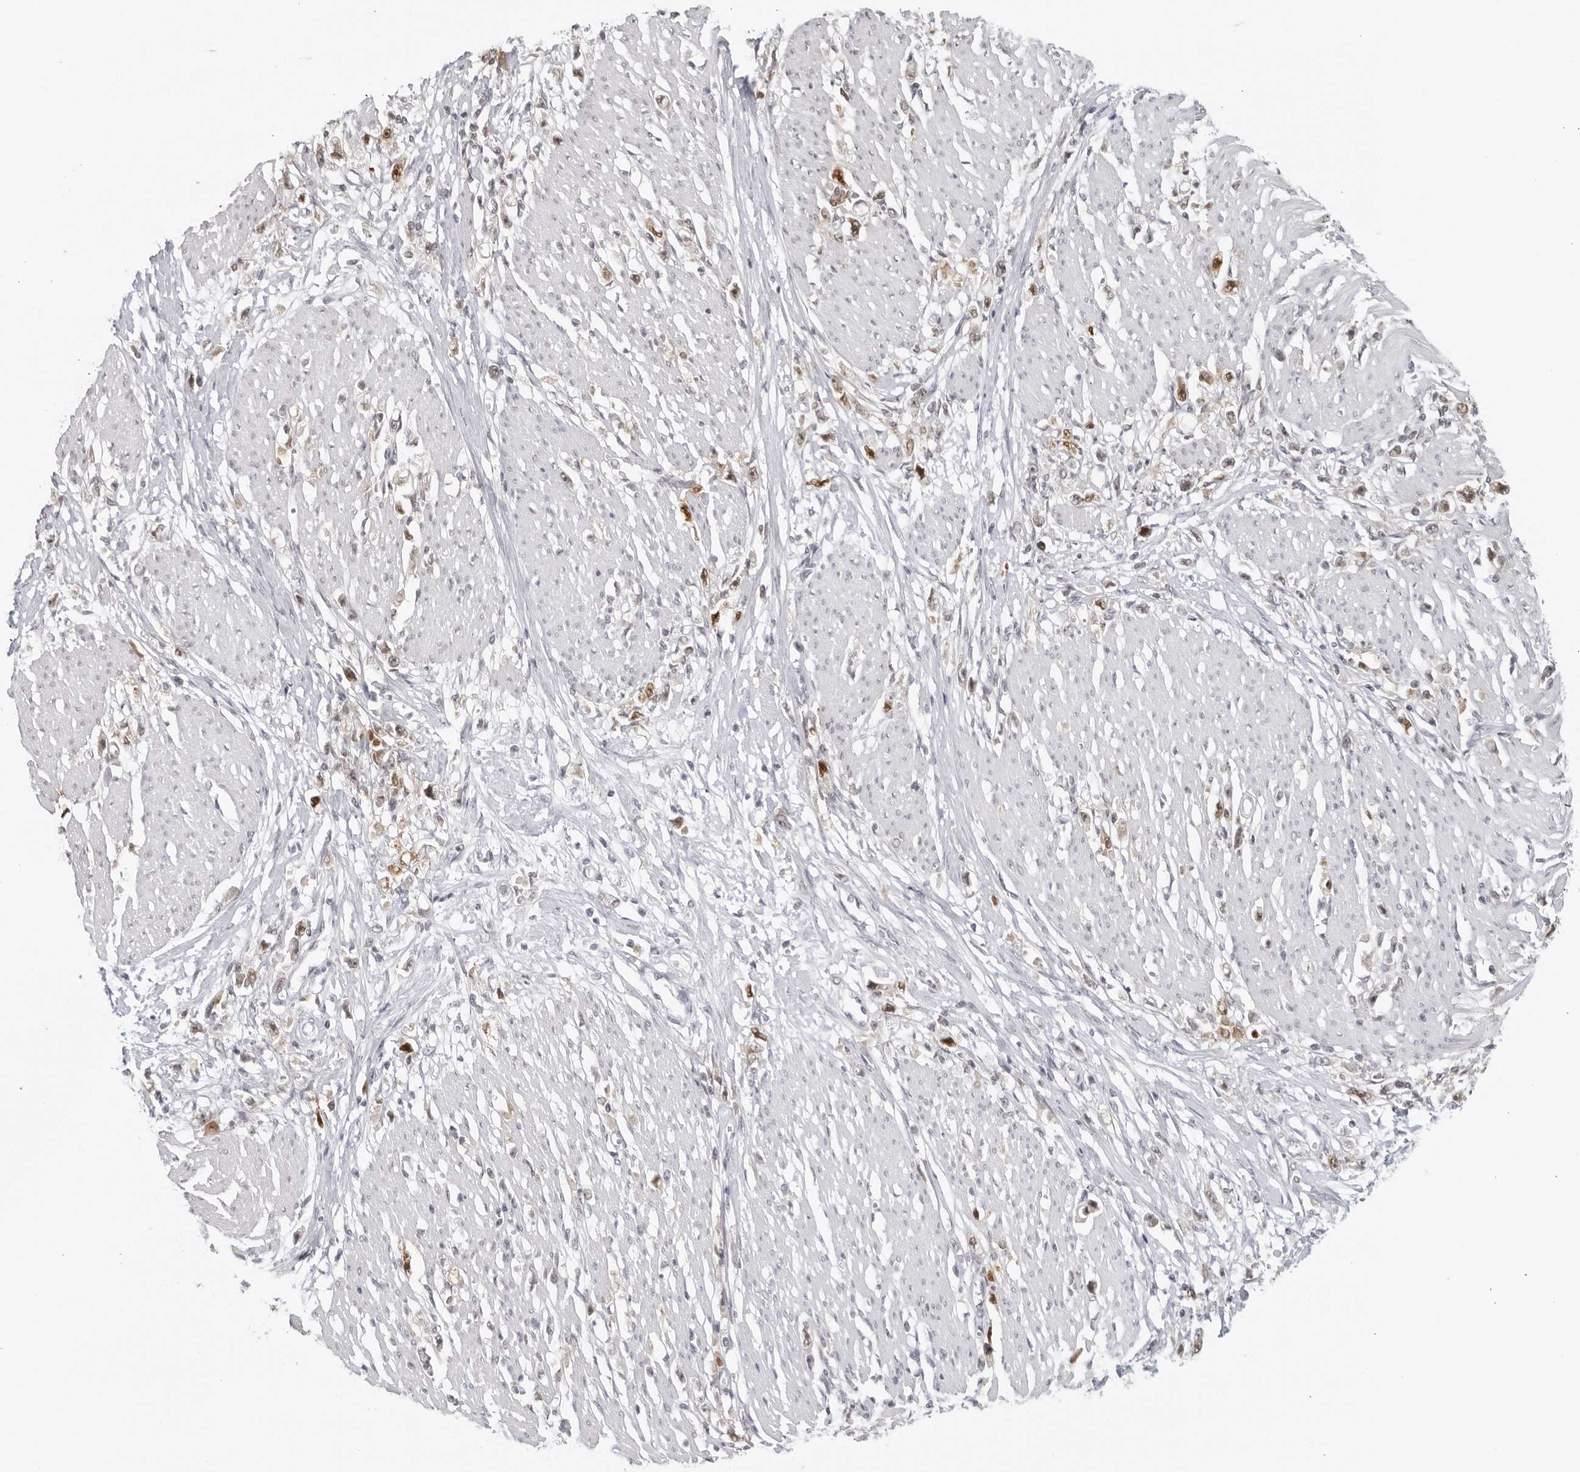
{"staining": {"intensity": "moderate", "quantity": ">75%", "location": "cytoplasmic/membranous,nuclear"}, "tissue": "stomach cancer", "cell_type": "Tumor cells", "image_type": "cancer", "snomed": [{"axis": "morphology", "description": "Adenocarcinoma, NOS"}, {"axis": "topography", "description": "Stomach"}], "caption": "Adenocarcinoma (stomach) stained for a protein displays moderate cytoplasmic/membranous and nuclear positivity in tumor cells. (brown staining indicates protein expression, while blue staining denotes nuclei).", "gene": "RAB11FIP3", "patient": {"sex": "female", "age": 59}}